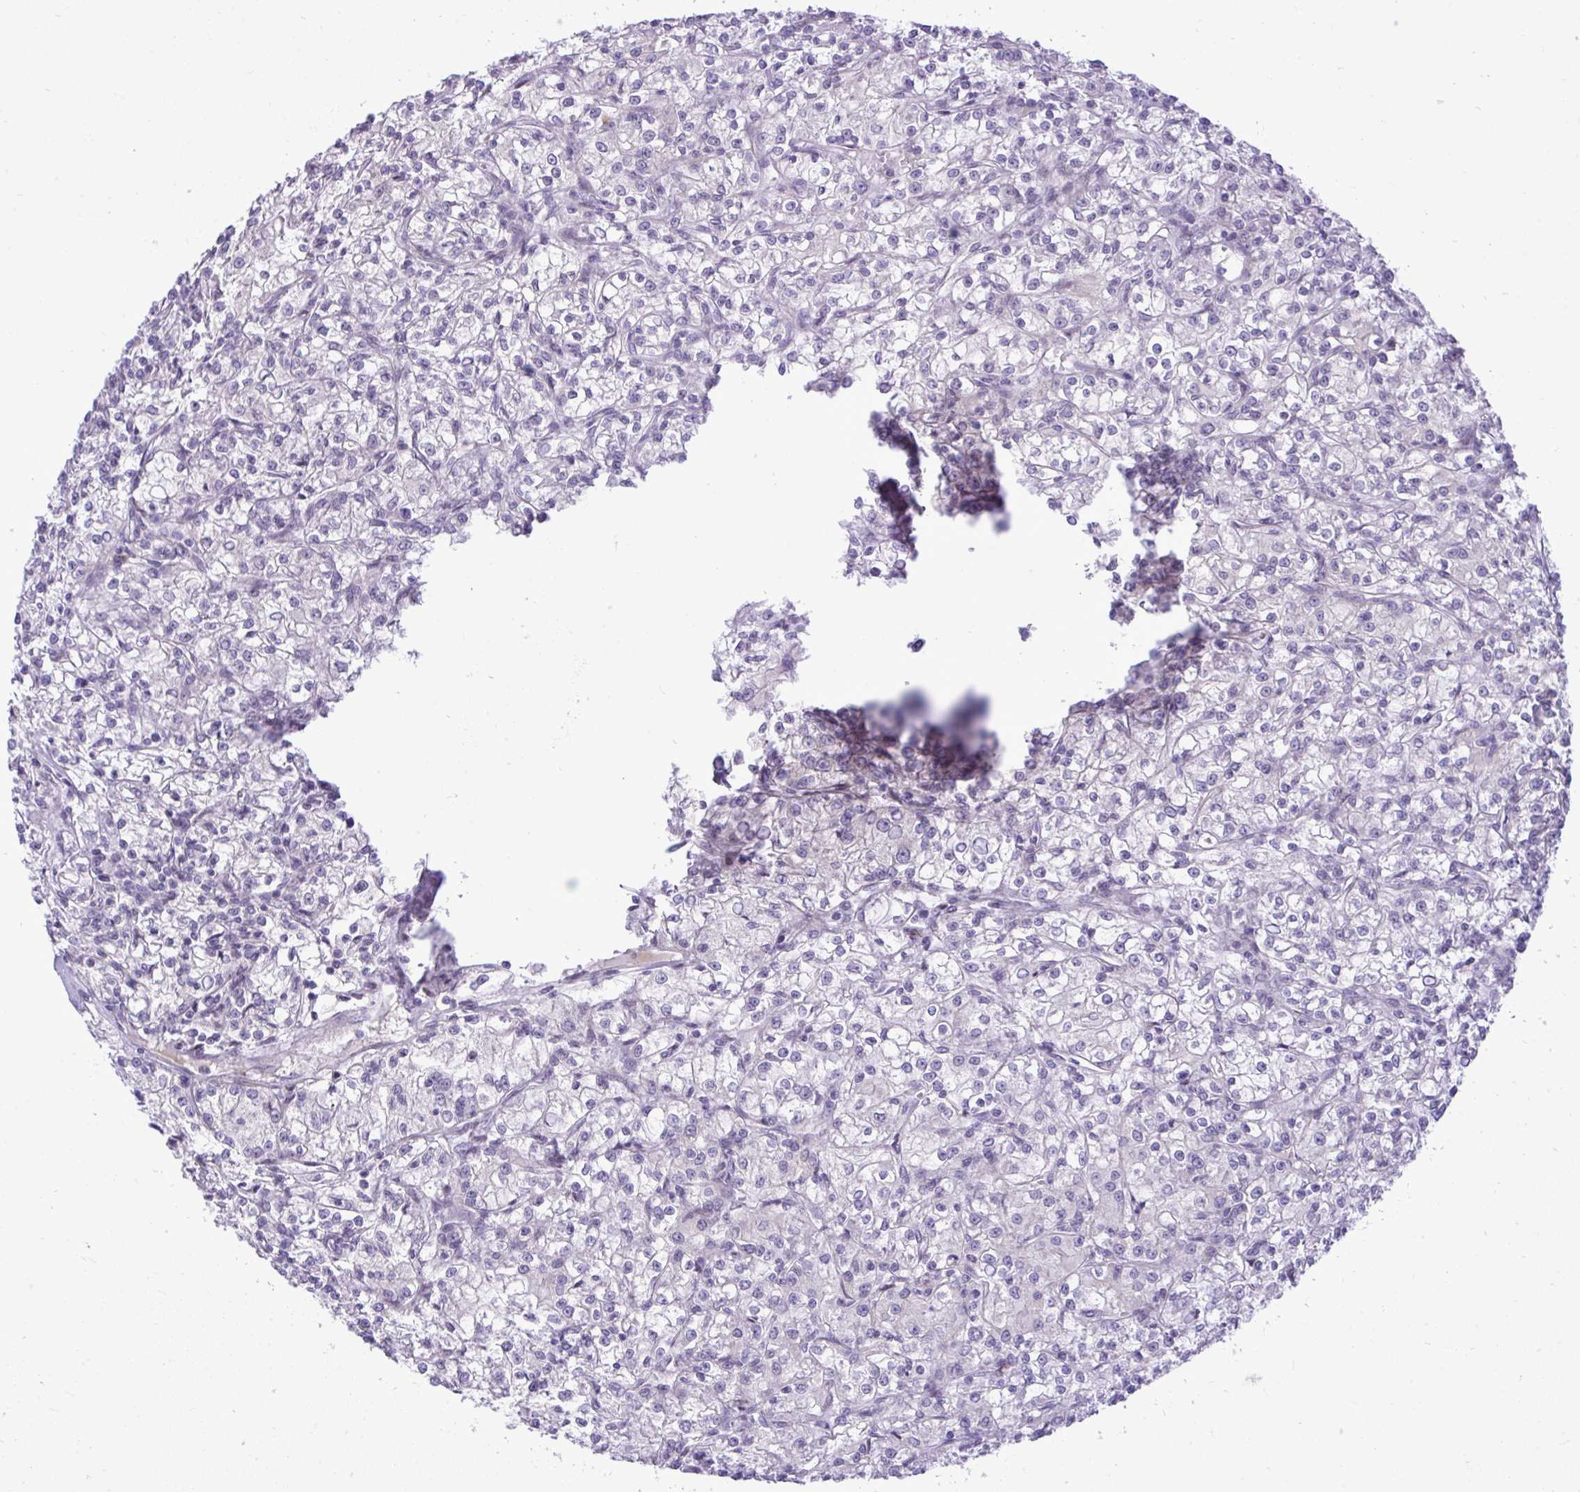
{"staining": {"intensity": "negative", "quantity": "none", "location": "none"}, "tissue": "renal cancer", "cell_type": "Tumor cells", "image_type": "cancer", "snomed": [{"axis": "morphology", "description": "Adenocarcinoma, NOS"}, {"axis": "topography", "description": "Kidney"}], "caption": "Tumor cells are negative for brown protein staining in renal adenocarcinoma.", "gene": "SPAG1", "patient": {"sex": "female", "age": 59}}